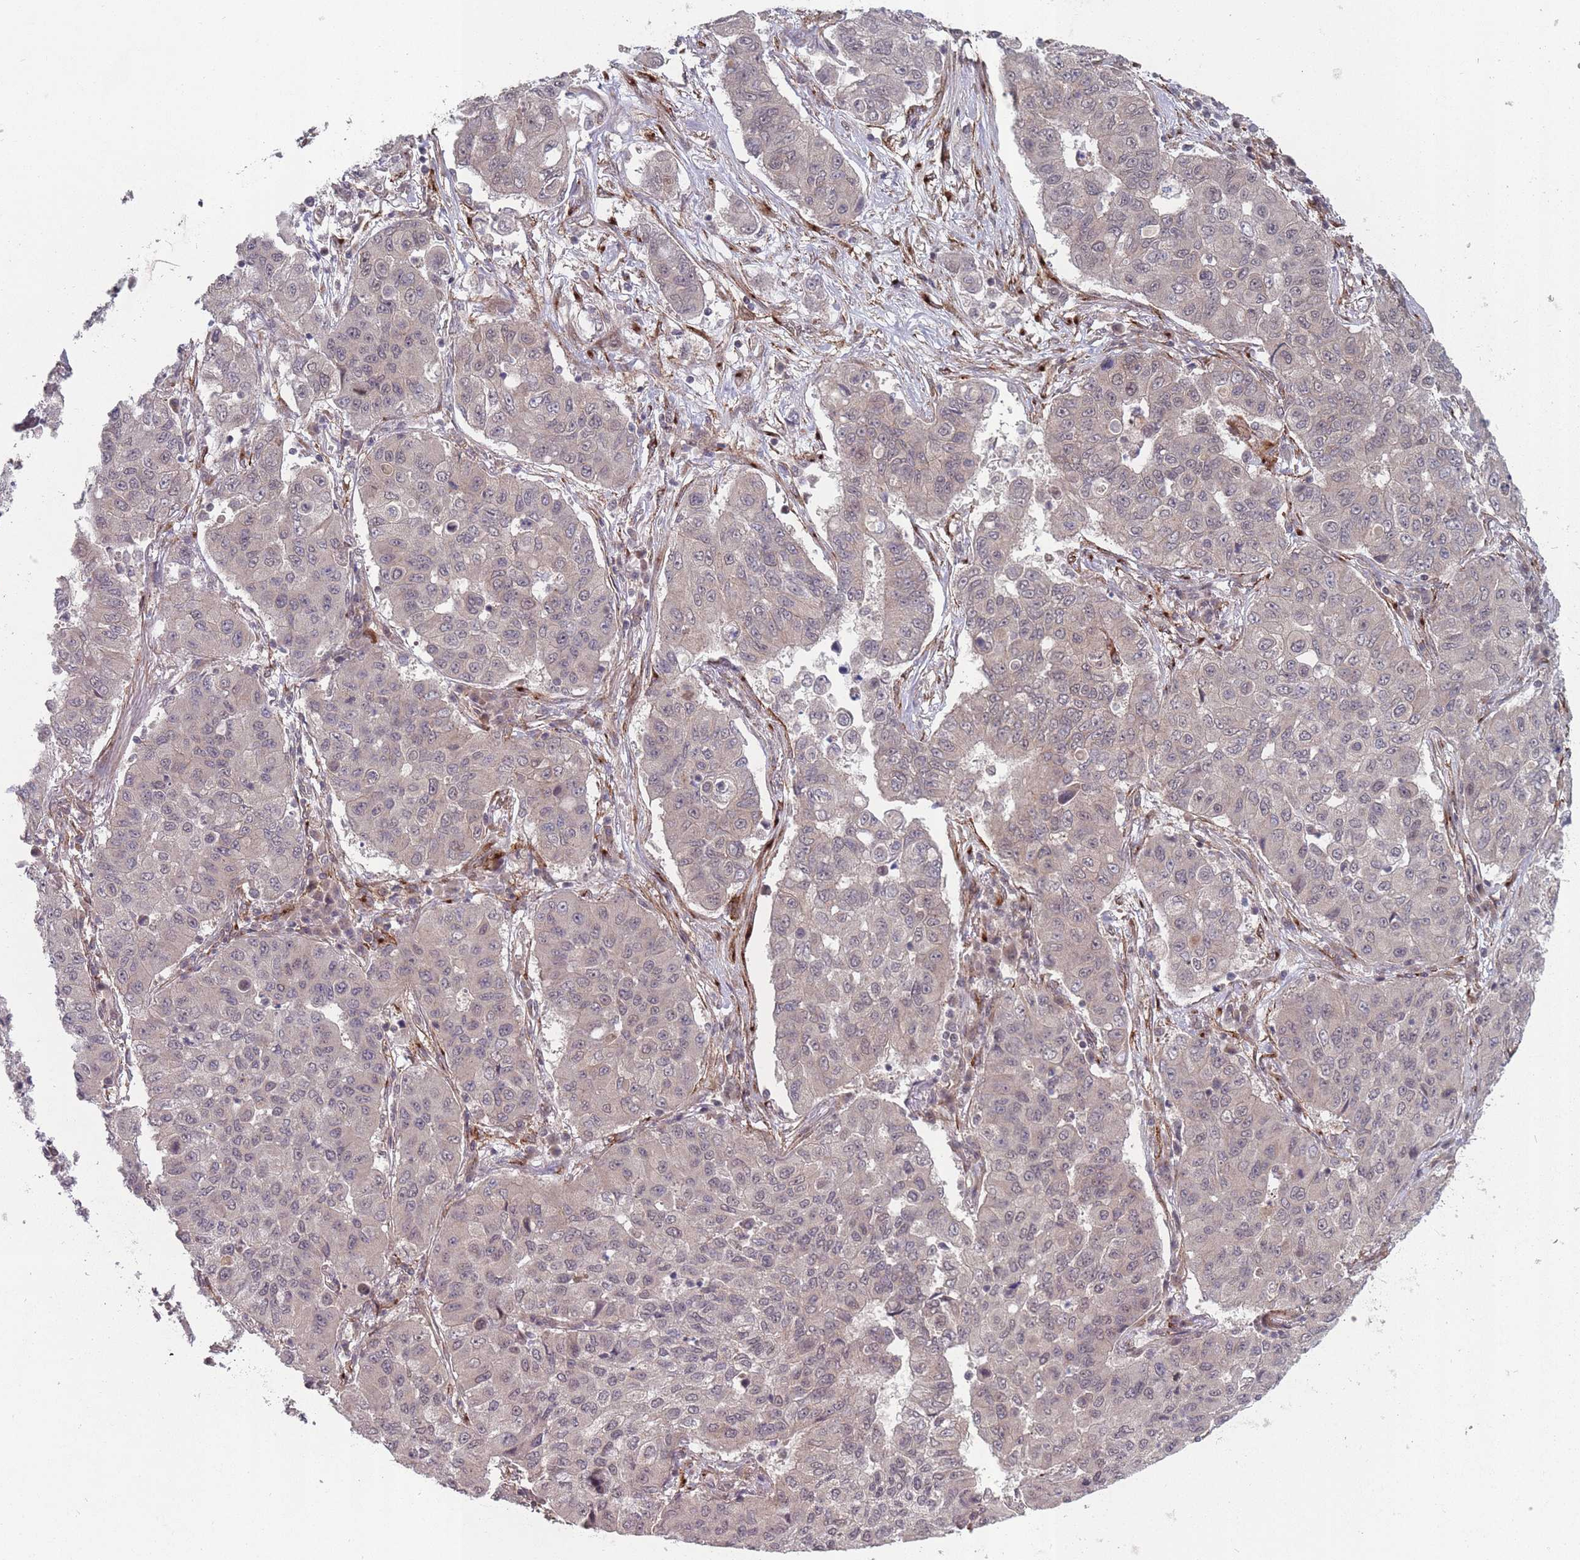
{"staining": {"intensity": "weak", "quantity": "25%-75%", "location": "cytoplasmic/membranous,nuclear"}, "tissue": "lung cancer", "cell_type": "Tumor cells", "image_type": "cancer", "snomed": [{"axis": "morphology", "description": "Squamous cell carcinoma, NOS"}, {"axis": "topography", "description": "Lung"}], "caption": "An image of lung cancer stained for a protein exhibits weak cytoplasmic/membranous and nuclear brown staining in tumor cells.", "gene": "CNTRL", "patient": {"sex": "male", "age": 74}}